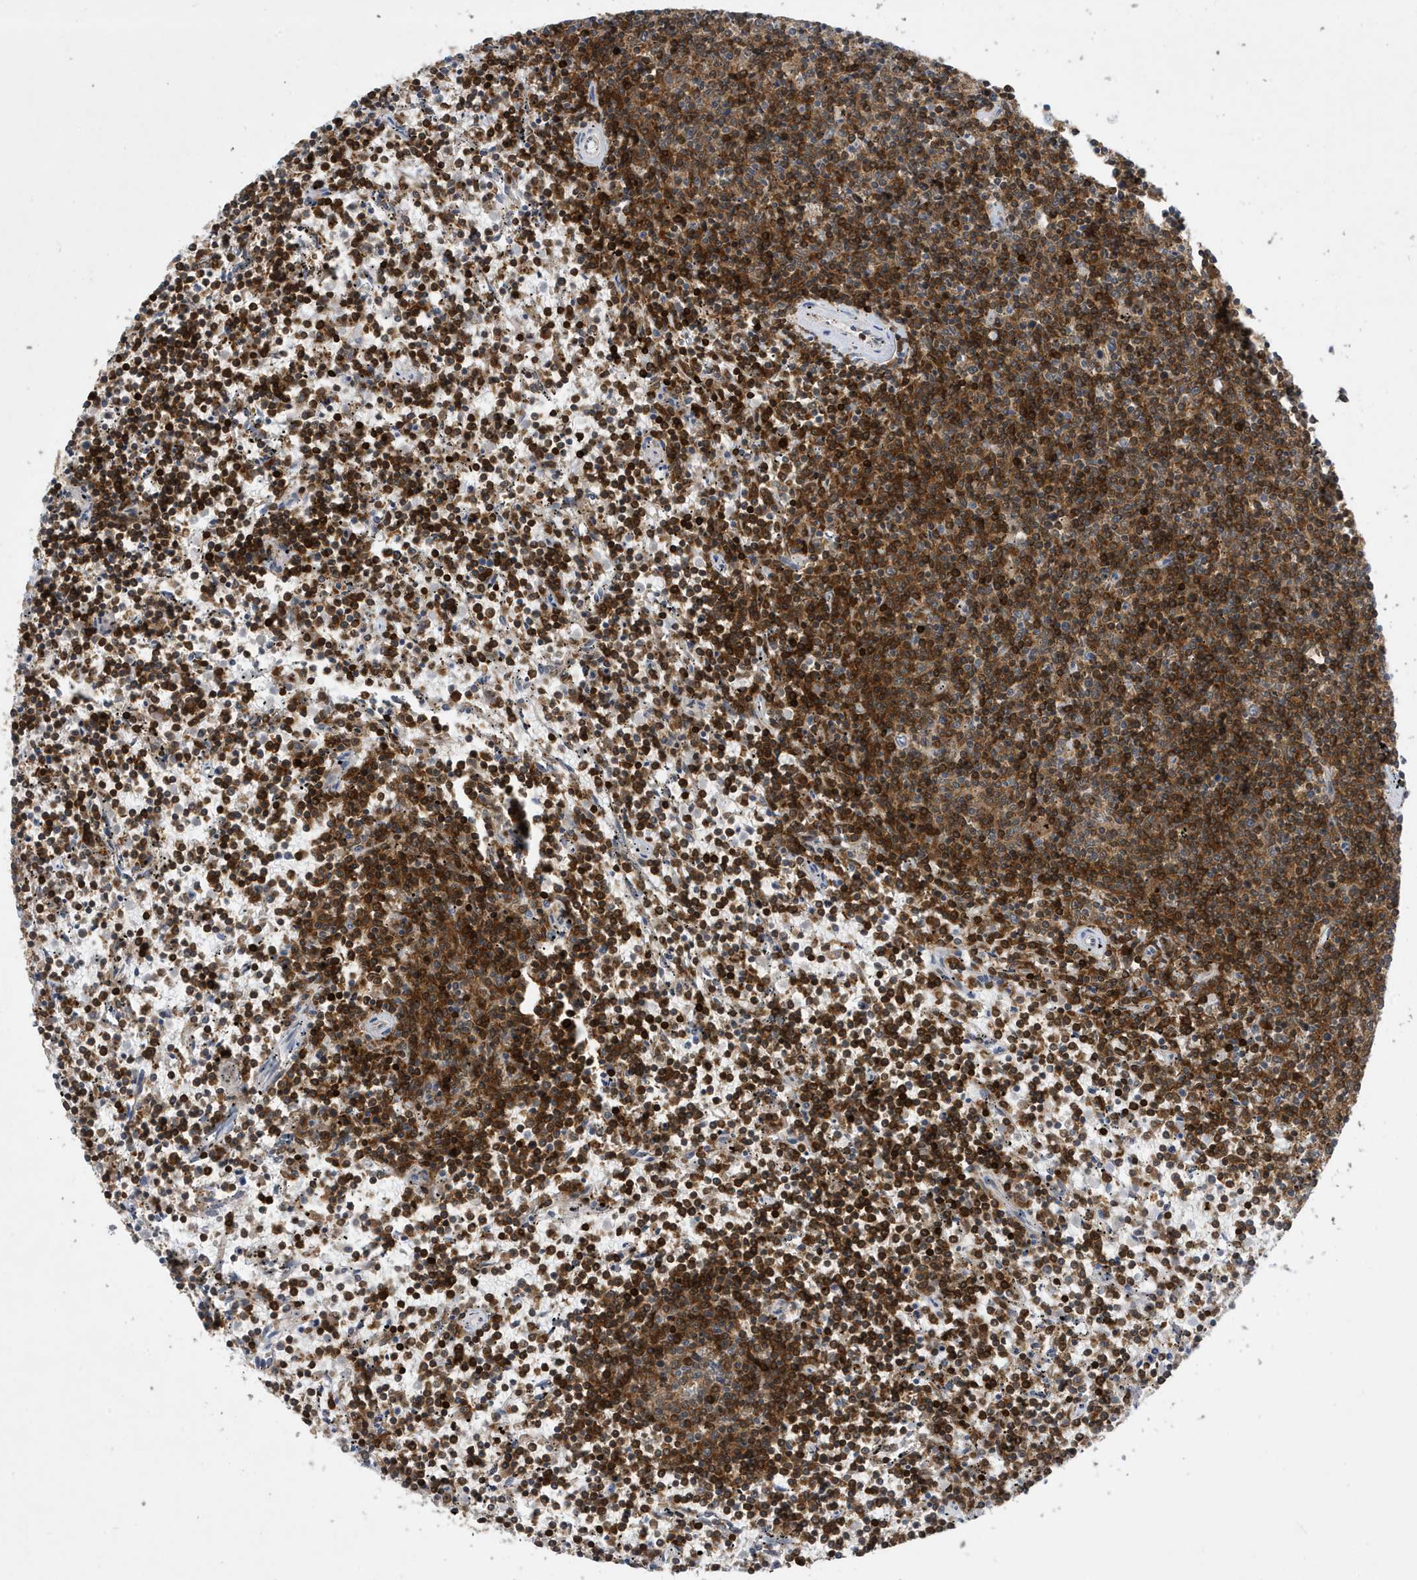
{"staining": {"intensity": "strong", "quantity": "25%-75%", "location": "cytoplasmic/membranous"}, "tissue": "lymphoma", "cell_type": "Tumor cells", "image_type": "cancer", "snomed": [{"axis": "morphology", "description": "Malignant lymphoma, non-Hodgkin's type, Low grade"}, {"axis": "topography", "description": "Spleen"}], "caption": "Immunohistochemistry photomicrograph of neoplastic tissue: lymphoma stained using IHC exhibits high levels of strong protein expression localized specifically in the cytoplasmic/membranous of tumor cells, appearing as a cytoplasmic/membranous brown color.", "gene": "NSUN3", "patient": {"sex": "female", "age": 50}}